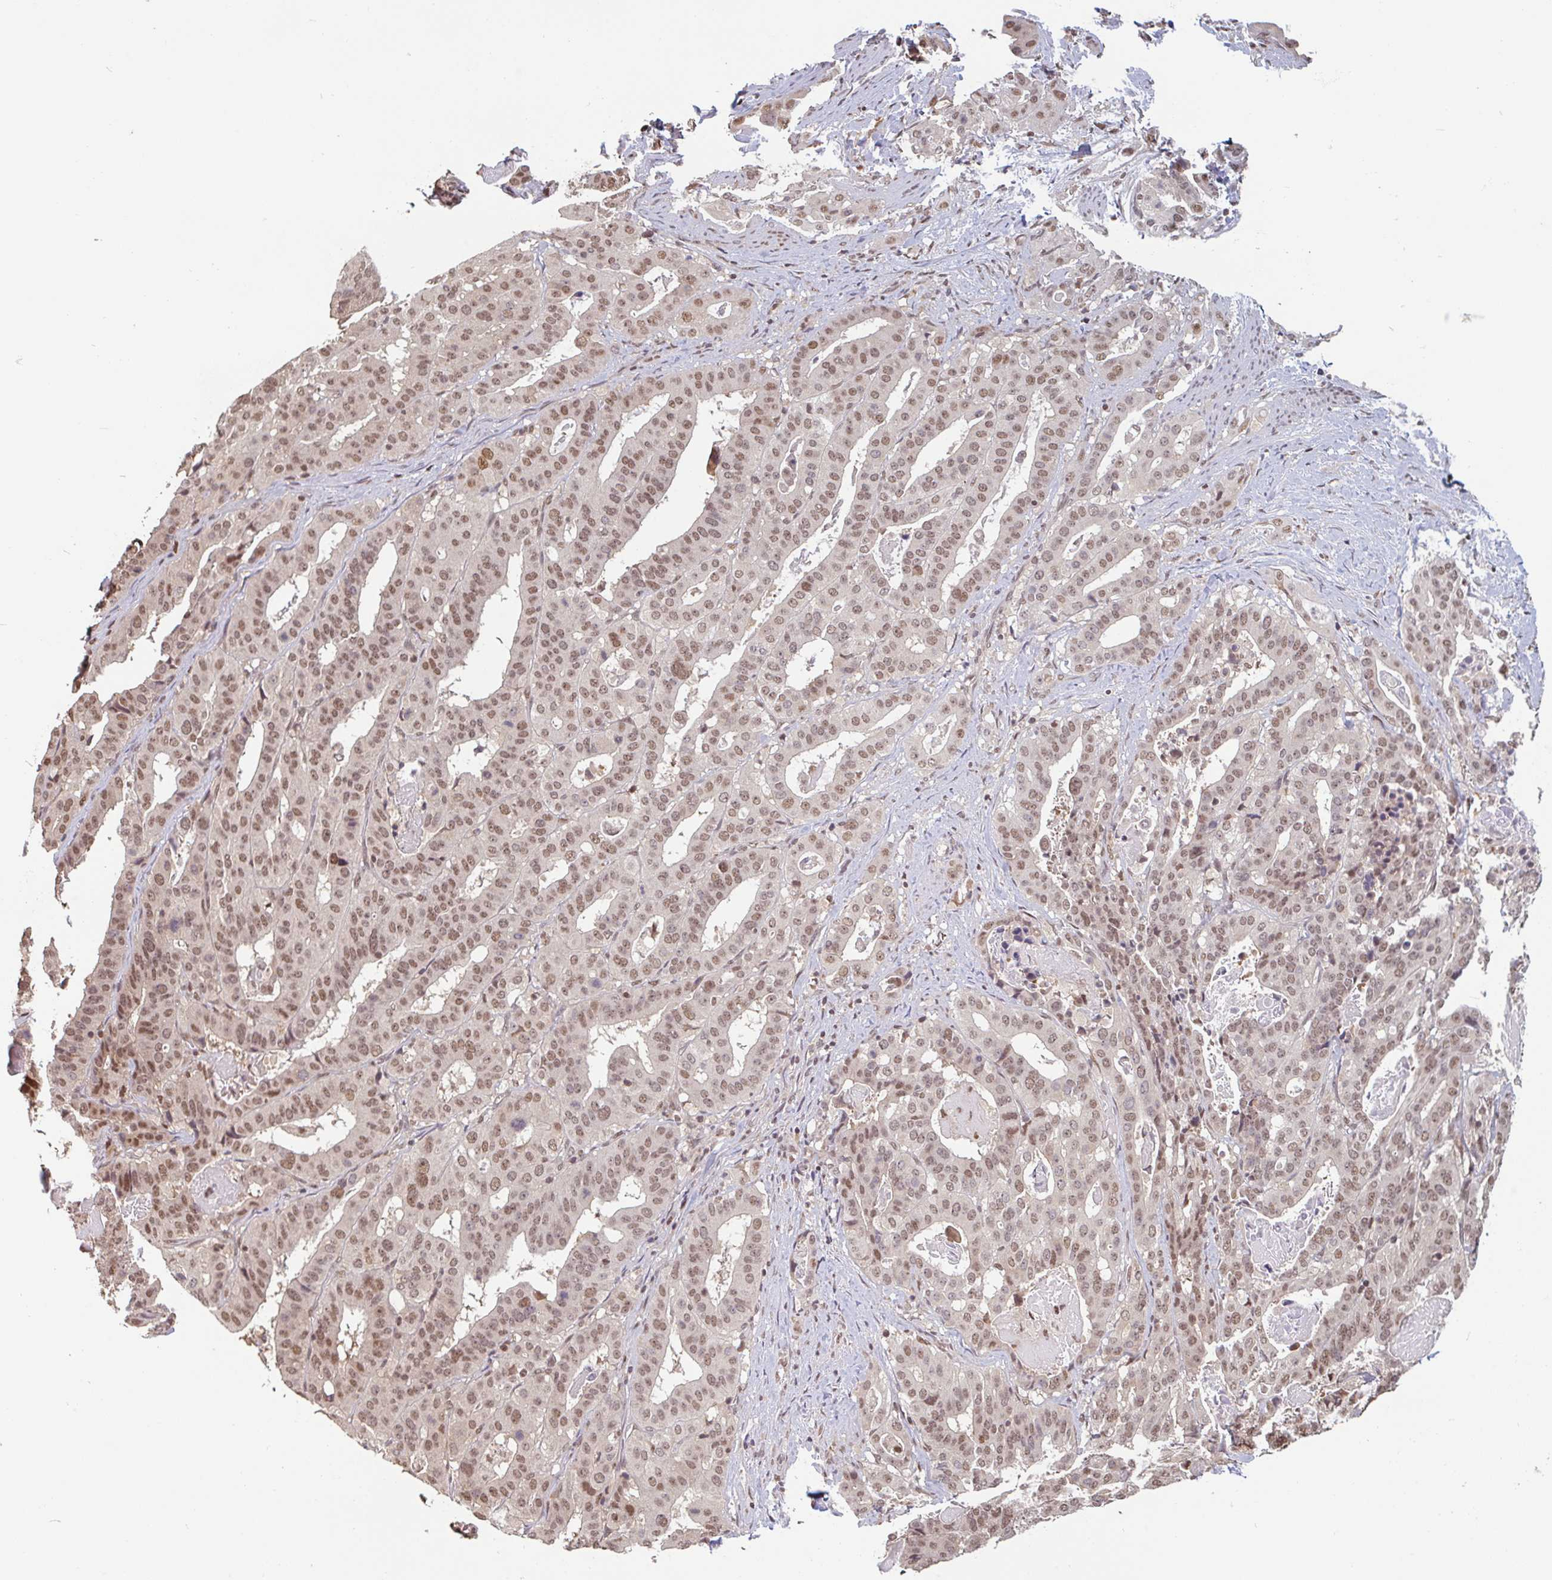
{"staining": {"intensity": "moderate", "quantity": ">75%", "location": "nuclear"}, "tissue": "stomach cancer", "cell_type": "Tumor cells", "image_type": "cancer", "snomed": [{"axis": "morphology", "description": "Adenocarcinoma, NOS"}, {"axis": "topography", "description": "Stomach"}], "caption": "A photomicrograph of human stomach cancer (adenocarcinoma) stained for a protein displays moderate nuclear brown staining in tumor cells.", "gene": "DR1", "patient": {"sex": "male", "age": 48}}